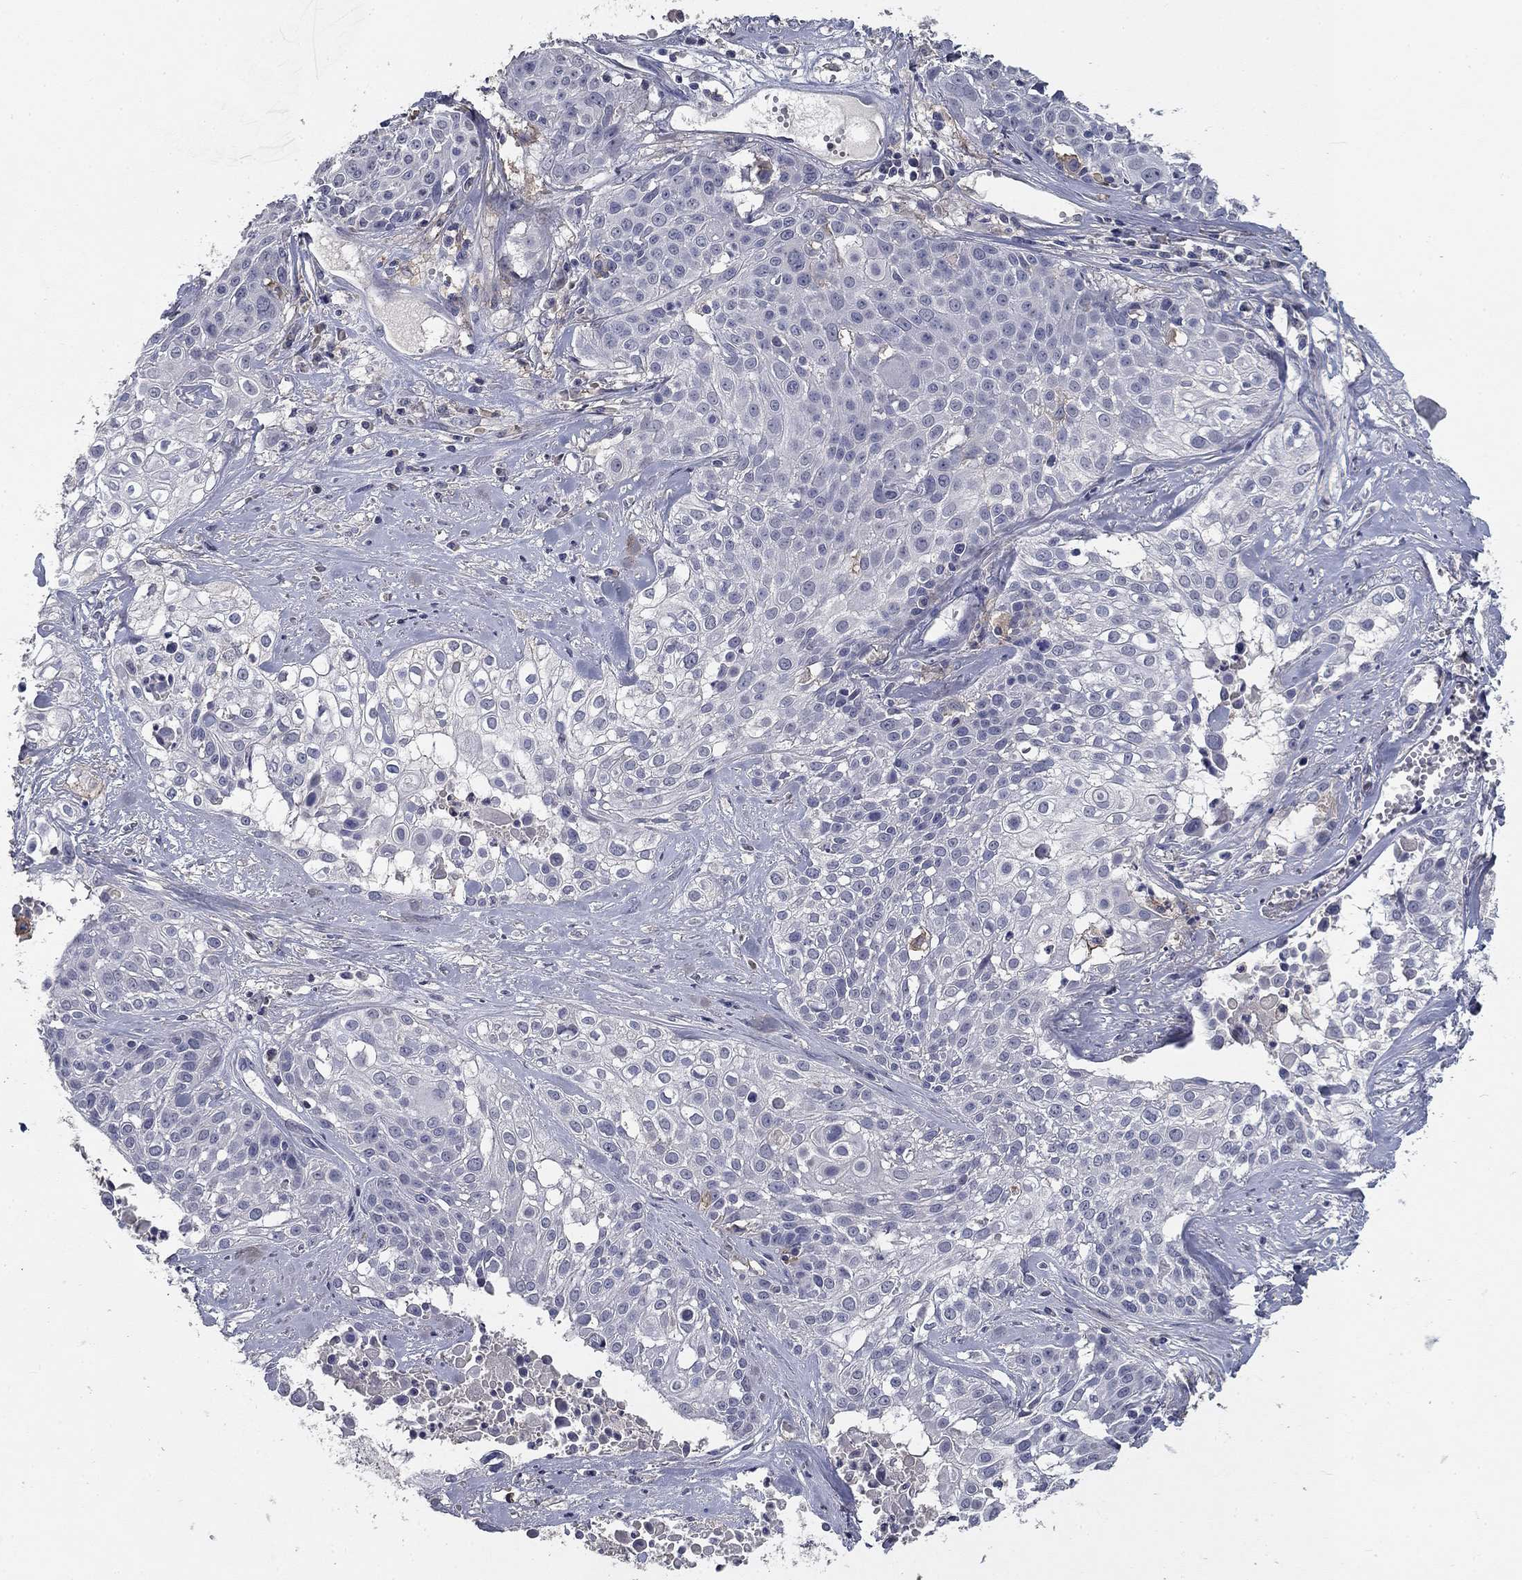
{"staining": {"intensity": "negative", "quantity": "none", "location": "none"}, "tissue": "cervical cancer", "cell_type": "Tumor cells", "image_type": "cancer", "snomed": [{"axis": "morphology", "description": "Squamous cell carcinoma, NOS"}, {"axis": "topography", "description": "Cervix"}], "caption": "This is an IHC photomicrograph of human cervical squamous cell carcinoma. There is no positivity in tumor cells.", "gene": "CD274", "patient": {"sex": "female", "age": 62}}